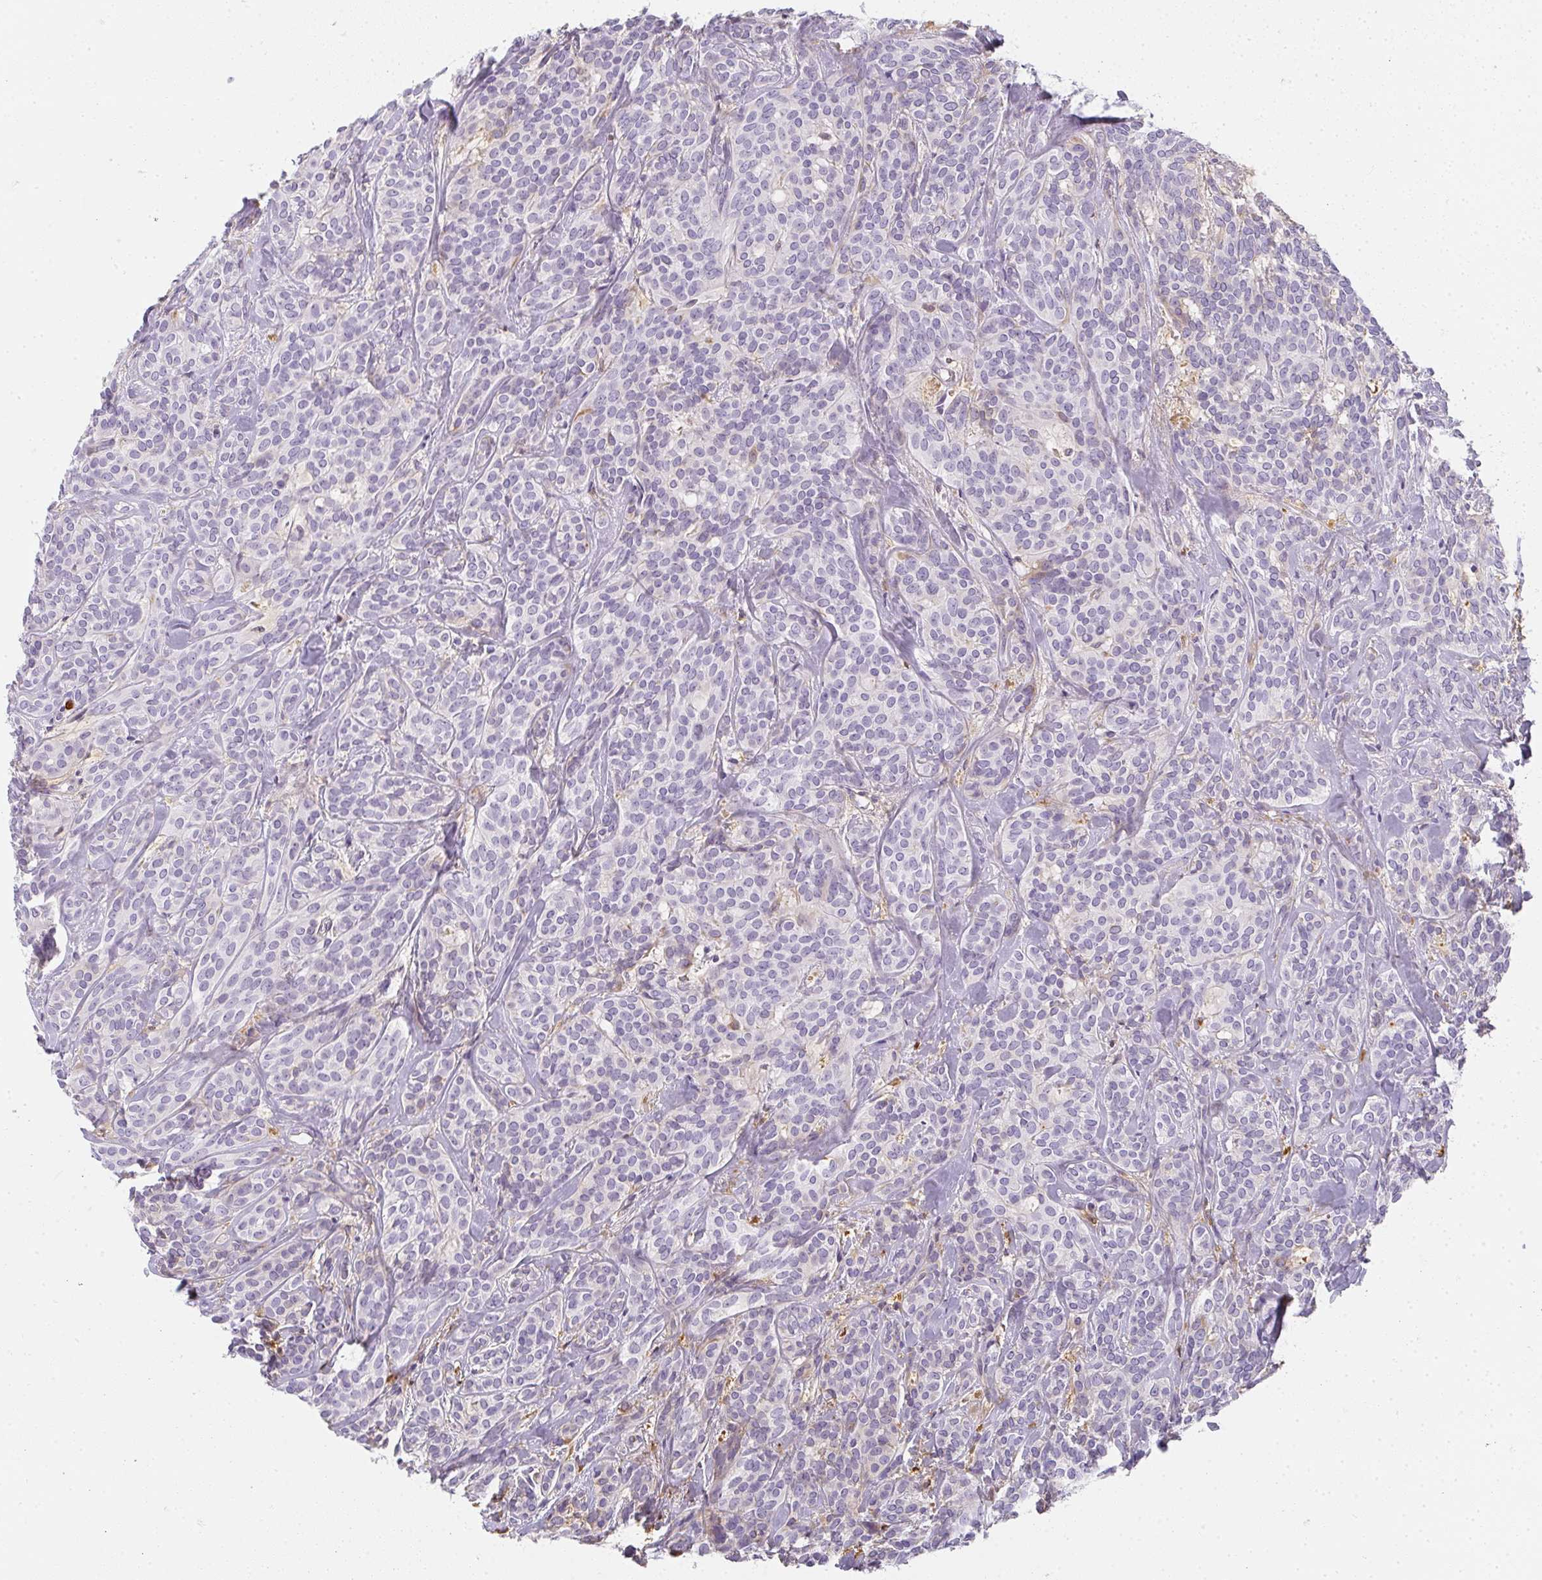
{"staining": {"intensity": "negative", "quantity": "none", "location": "none"}, "tissue": "head and neck cancer", "cell_type": "Tumor cells", "image_type": "cancer", "snomed": [{"axis": "morphology", "description": "Adenocarcinoma, NOS"}, {"axis": "topography", "description": "Head-Neck"}], "caption": "A micrograph of human head and neck cancer is negative for staining in tumor cells.", "gene": "HK3", "patient": {"sex": "female", "age": 57}}